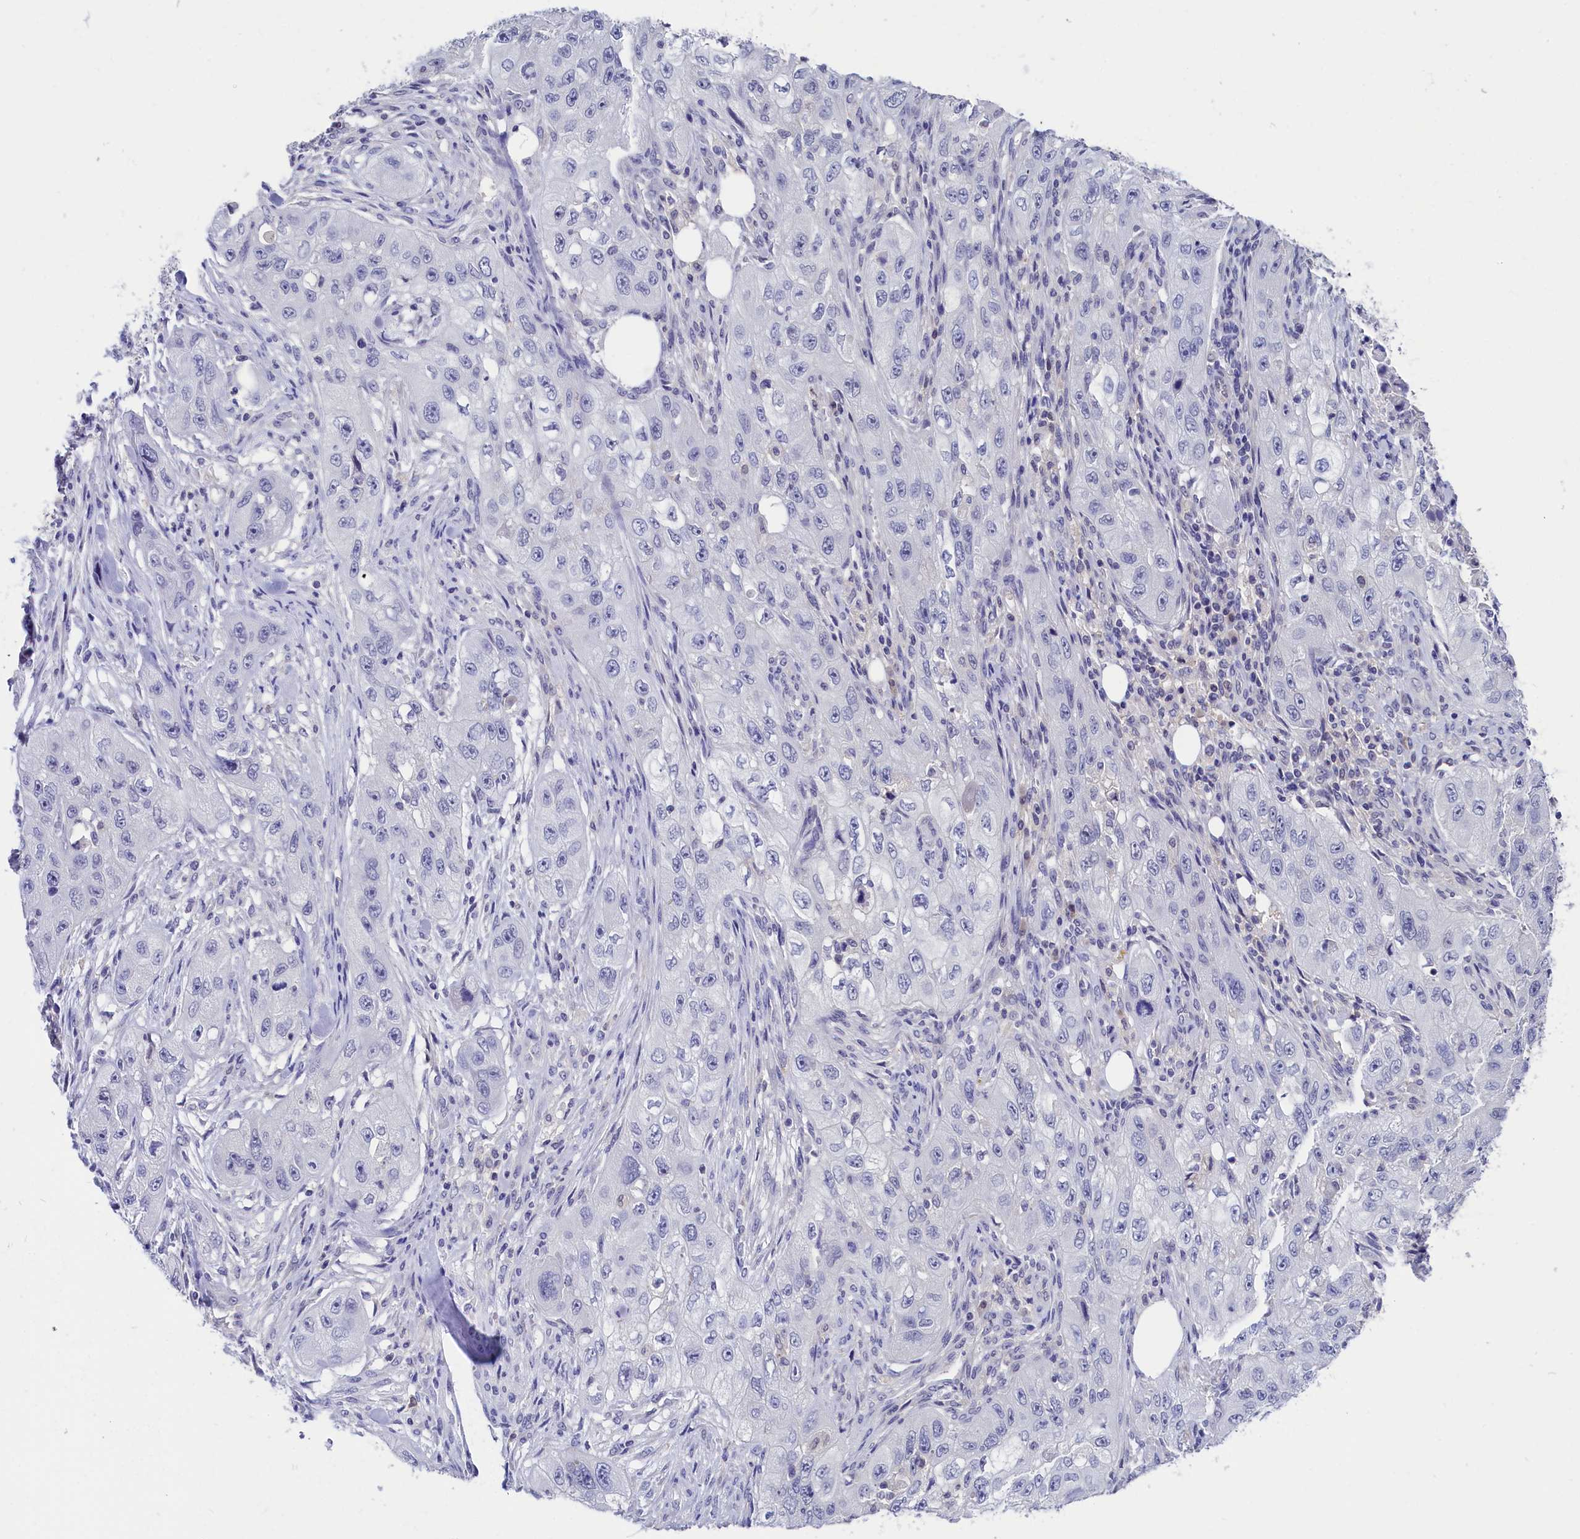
{"staining": {"intensity": "negative", "quantity": "none", "location": "none"}, "tissue": "skin cancer", "cell_type": "Tumor cells", "image_type": "cancer", "snomed": [{"axis": "morphology", "description": "Squamous cell carcinoma, NOS"}, {"axis": "topography", "description": "Skin"}, {"axis": "topography", "description": "Subcutis"}], "caption": "High power microscopy micrograph of an immunohistochemistry (IHC) micrograph of squamous cell carcinoma (skin), revealing no significant expression in tumor cells.", "gene": "C11orf54", "patient": {"sex": "male", "age": 73}}